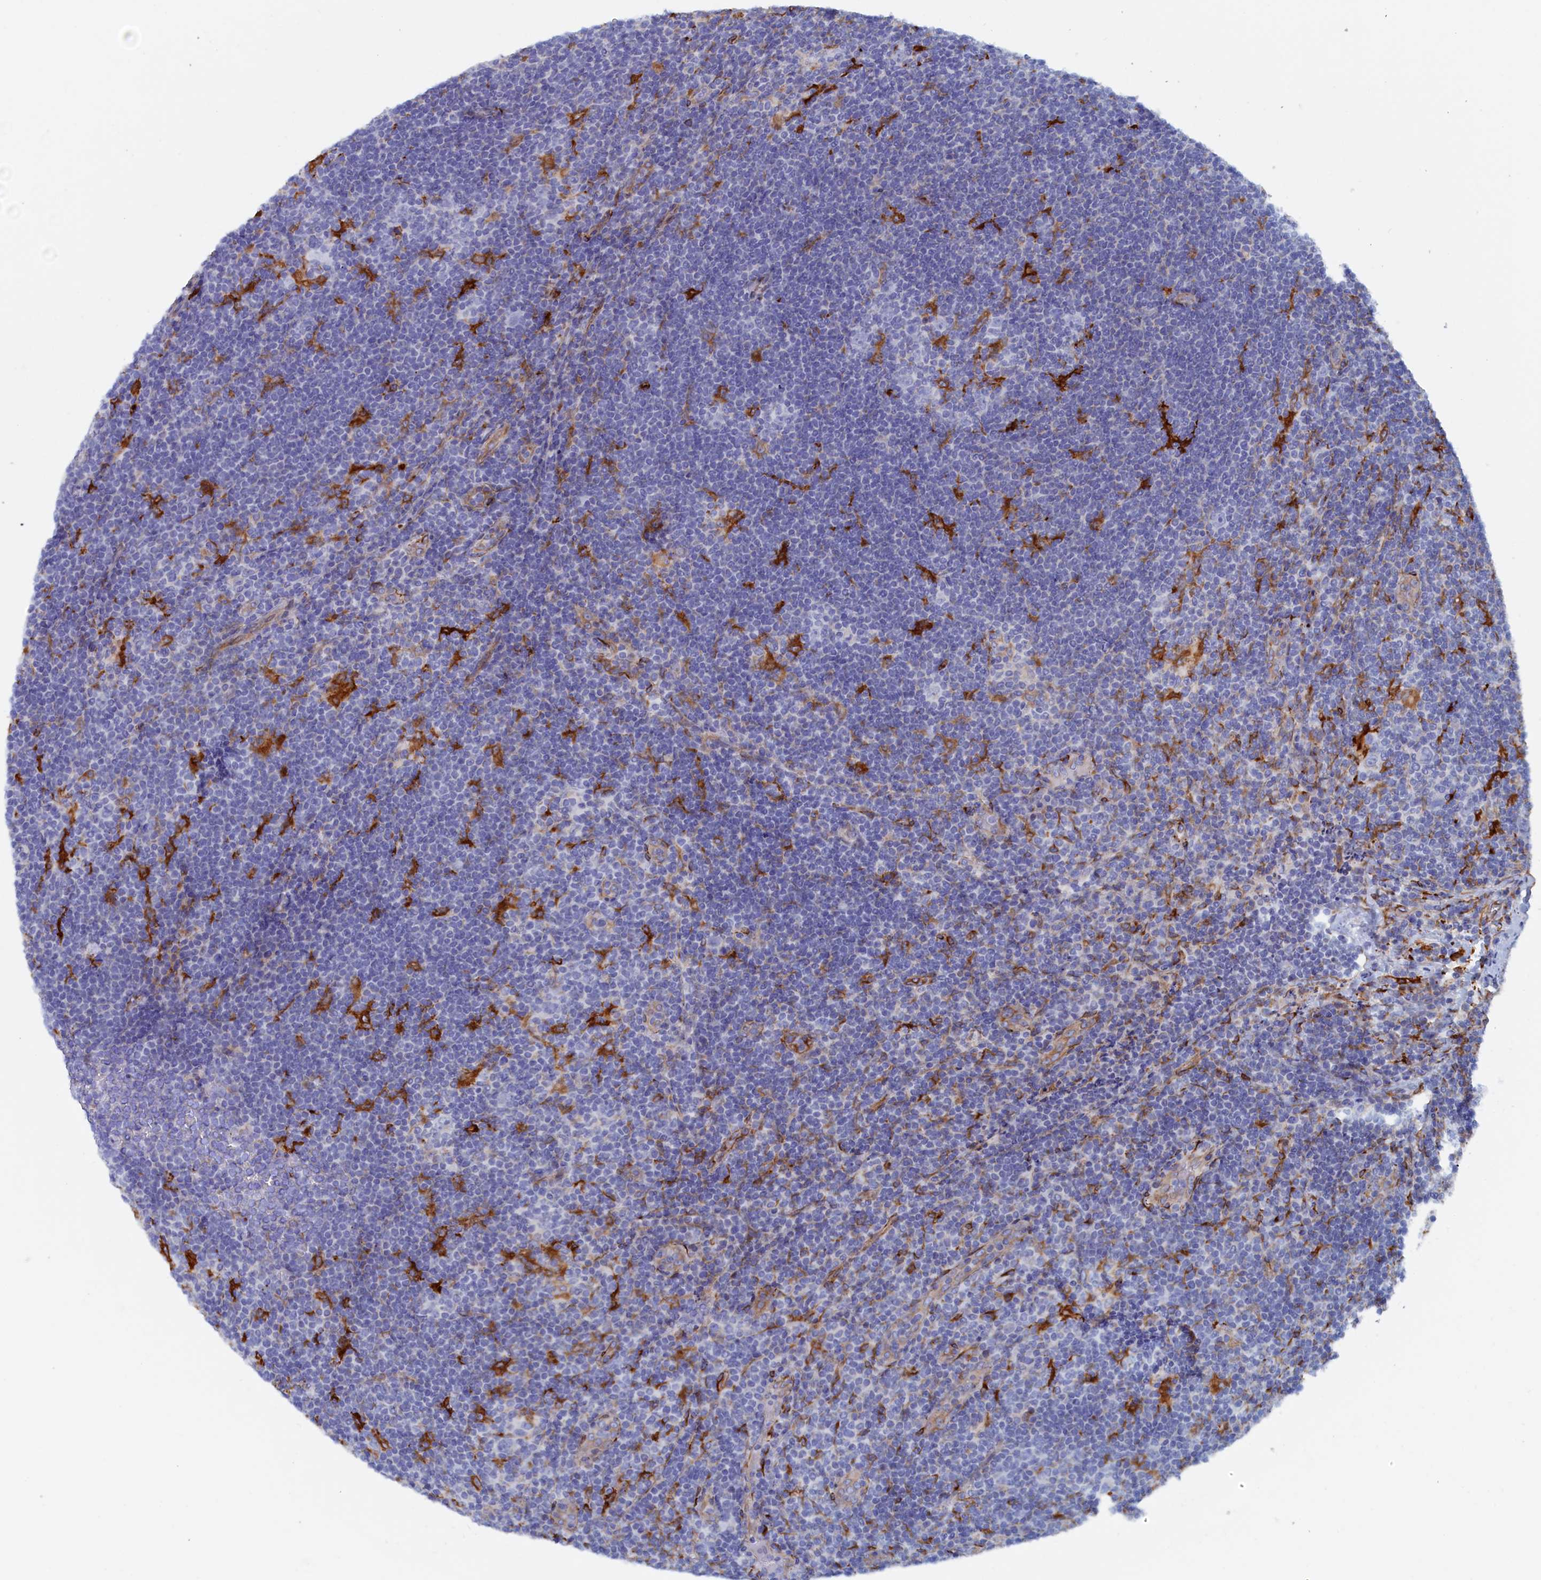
{"staining": {"intensity": "negative", "quantity": "none", "location": "none"}, "tissue": "lymphoma", "cell_type": "Tumor cells", "image_type": "cancer", "snomed": [{"axis": "morphology", "description": "Hodgkin's disease, NOS"}, {"axis": "topography", "description": "Lymph node"}], "caption": "This is an immunohistochemistry (IHC) micrograph of Hodgkin's disease. There is no staining in tumor cells.", "gene": "COG7", "patient": {"sex": "female", "age": 57}}